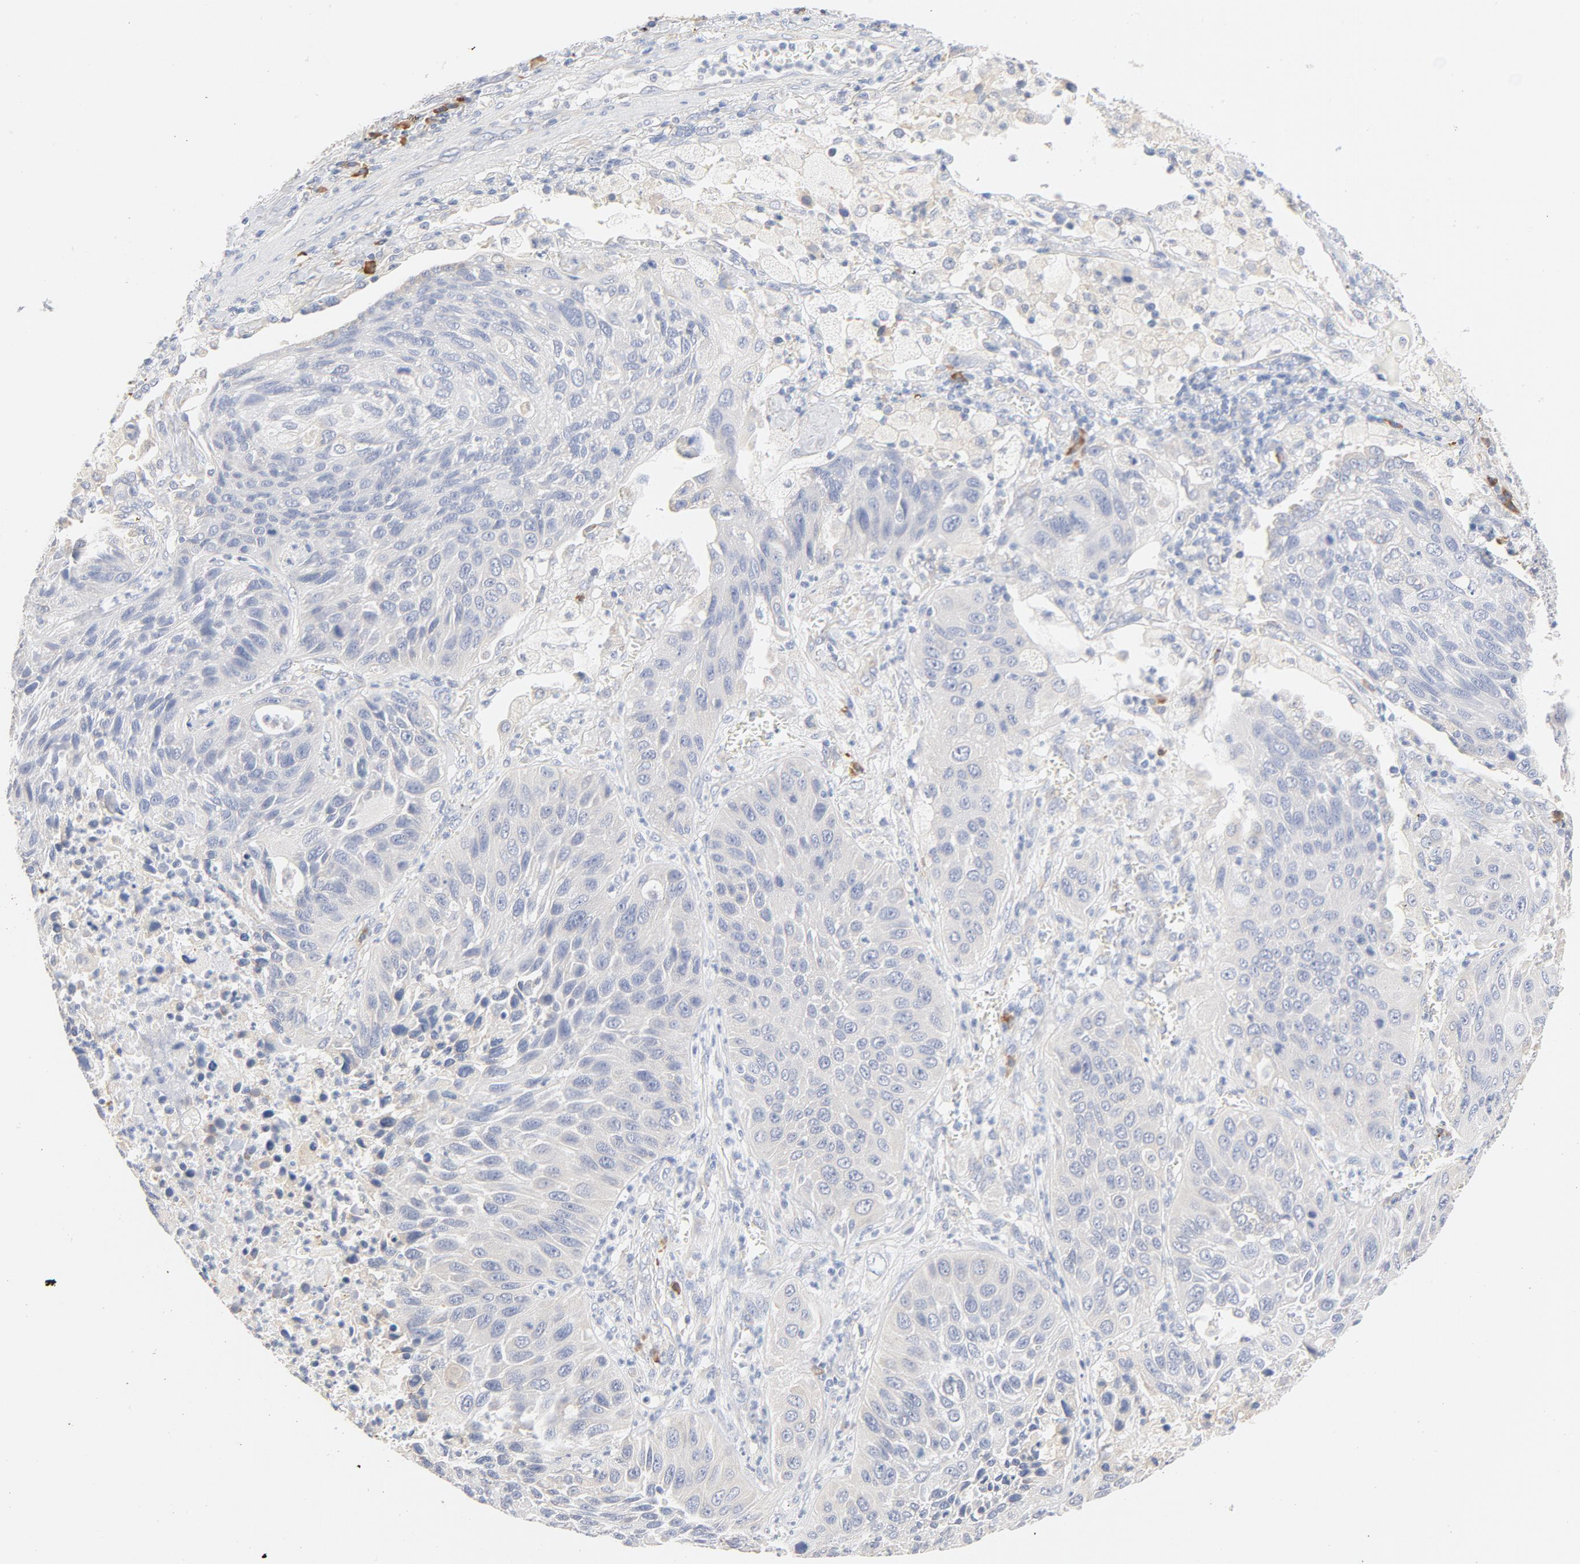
{"staining": {"intensity": "negative", "quantity": "none", "location": "none"}, "tissue": "lung cancer", "cell_type": "Tumor cells", "image_type": "cancer", "snomed": [{"axis": "morphology", "description": "Squamous cell carcinoma, NOS"}, {"axis": "topography", "description": "Lung"}], "caption": "An immunohistochemistry (IHC) photomicrograph of lung cancer (squamous cell carcinoma) is shown. There is no staining in tumor cells of lung cancer (squamous cell carcinoma).", "gene": "TLR4", "patient": {"sex": "female", "age": 76}}